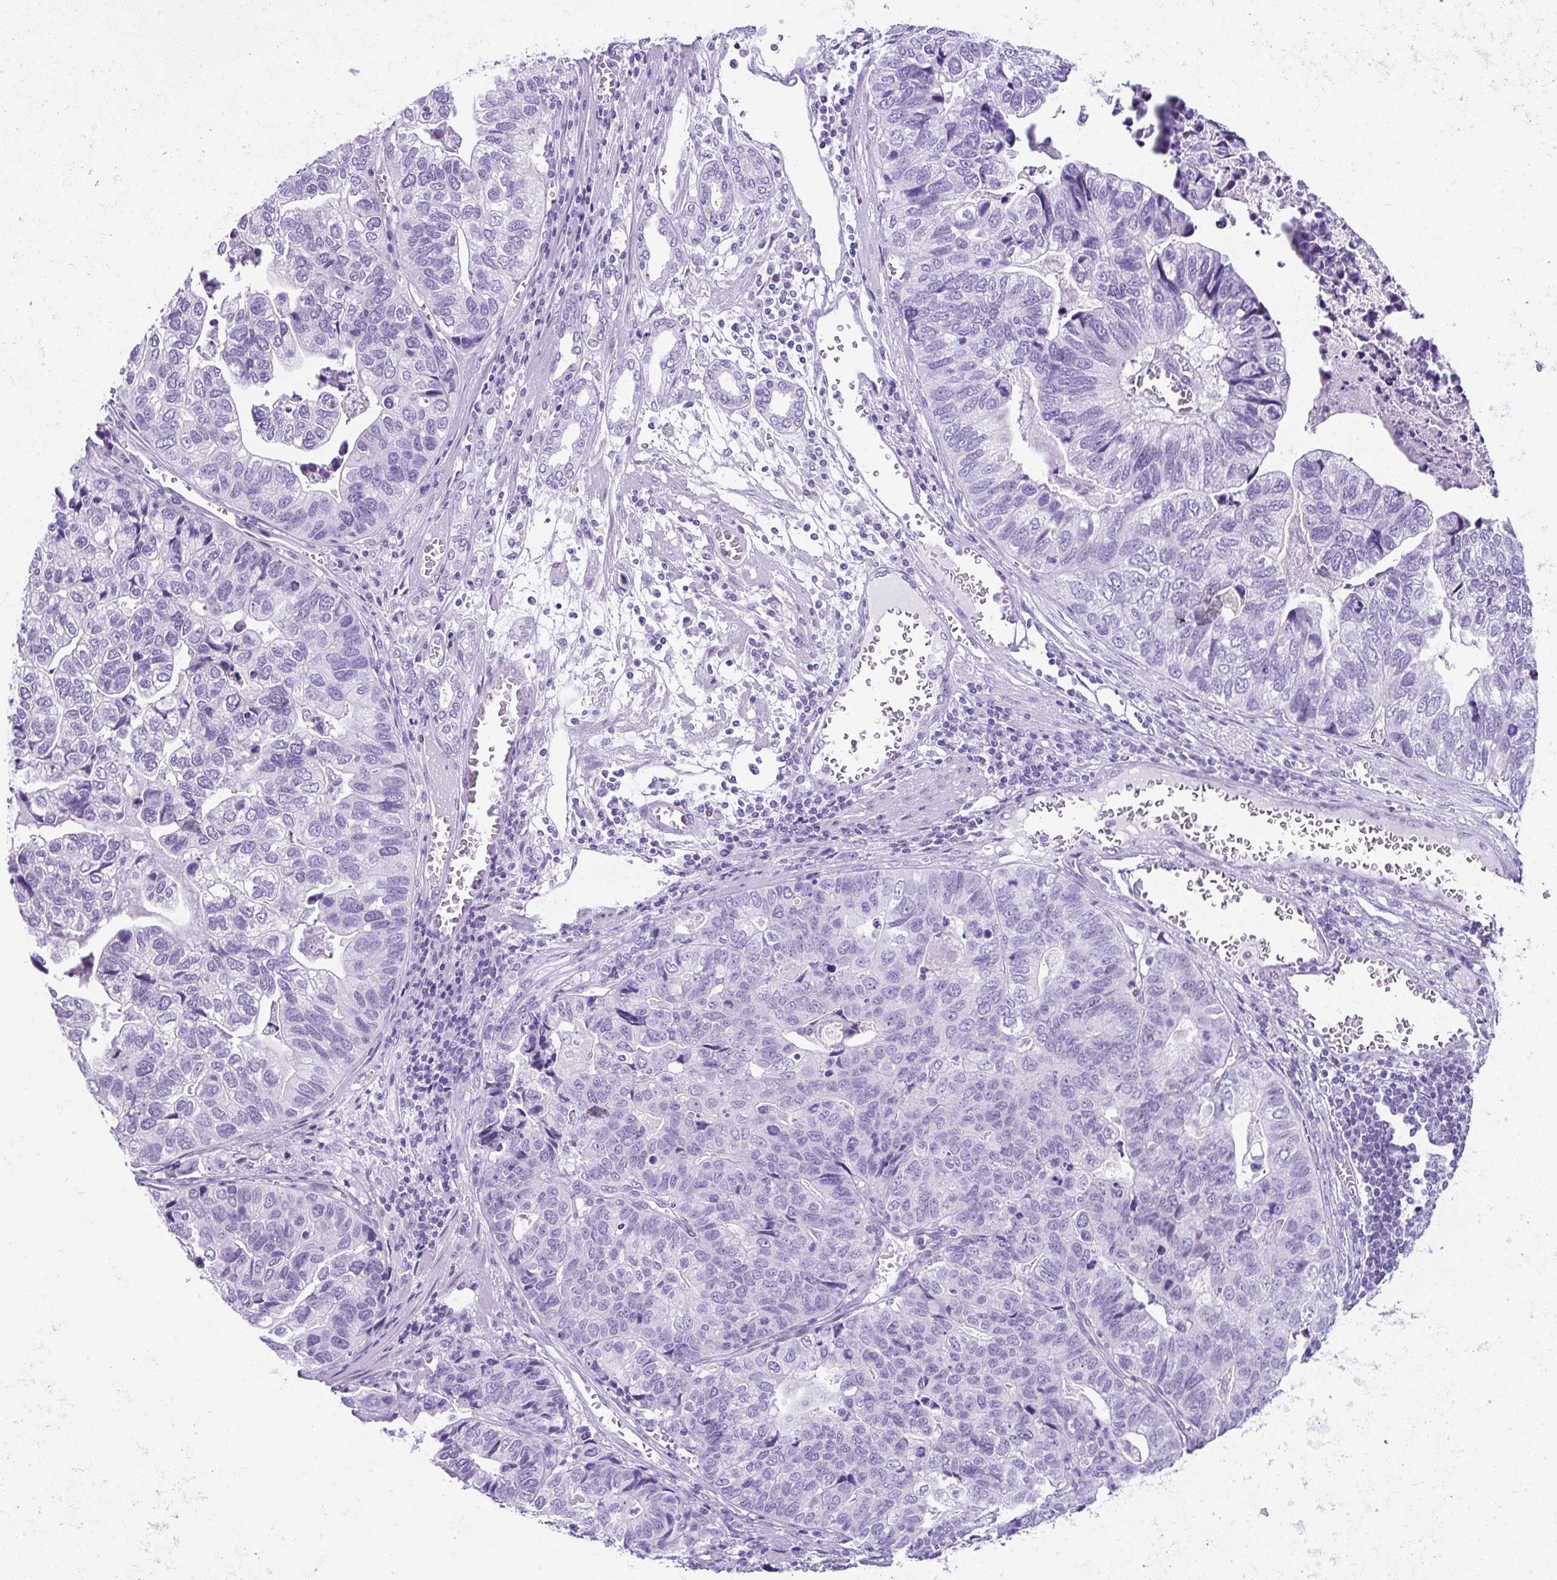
{"staining": {"intensity": "negative", "quantity": "none", "location": "none"}, "tissue": "stomach cancer", "cell_type": "Tumor cells", "image_type": "cancer", "snomed": [{"axis": "morphology", "description": "Adenocarcinoma, NOS"}, {"axis": "topography", "description": "Stomach, upper"}], "caption": "This is a histopathology image of immunohistochemistry staining of stomach cancer, which shows no staining in tumor cells.", "gene": "RNF183", "patient": {"sex": "female", "age": 67}}